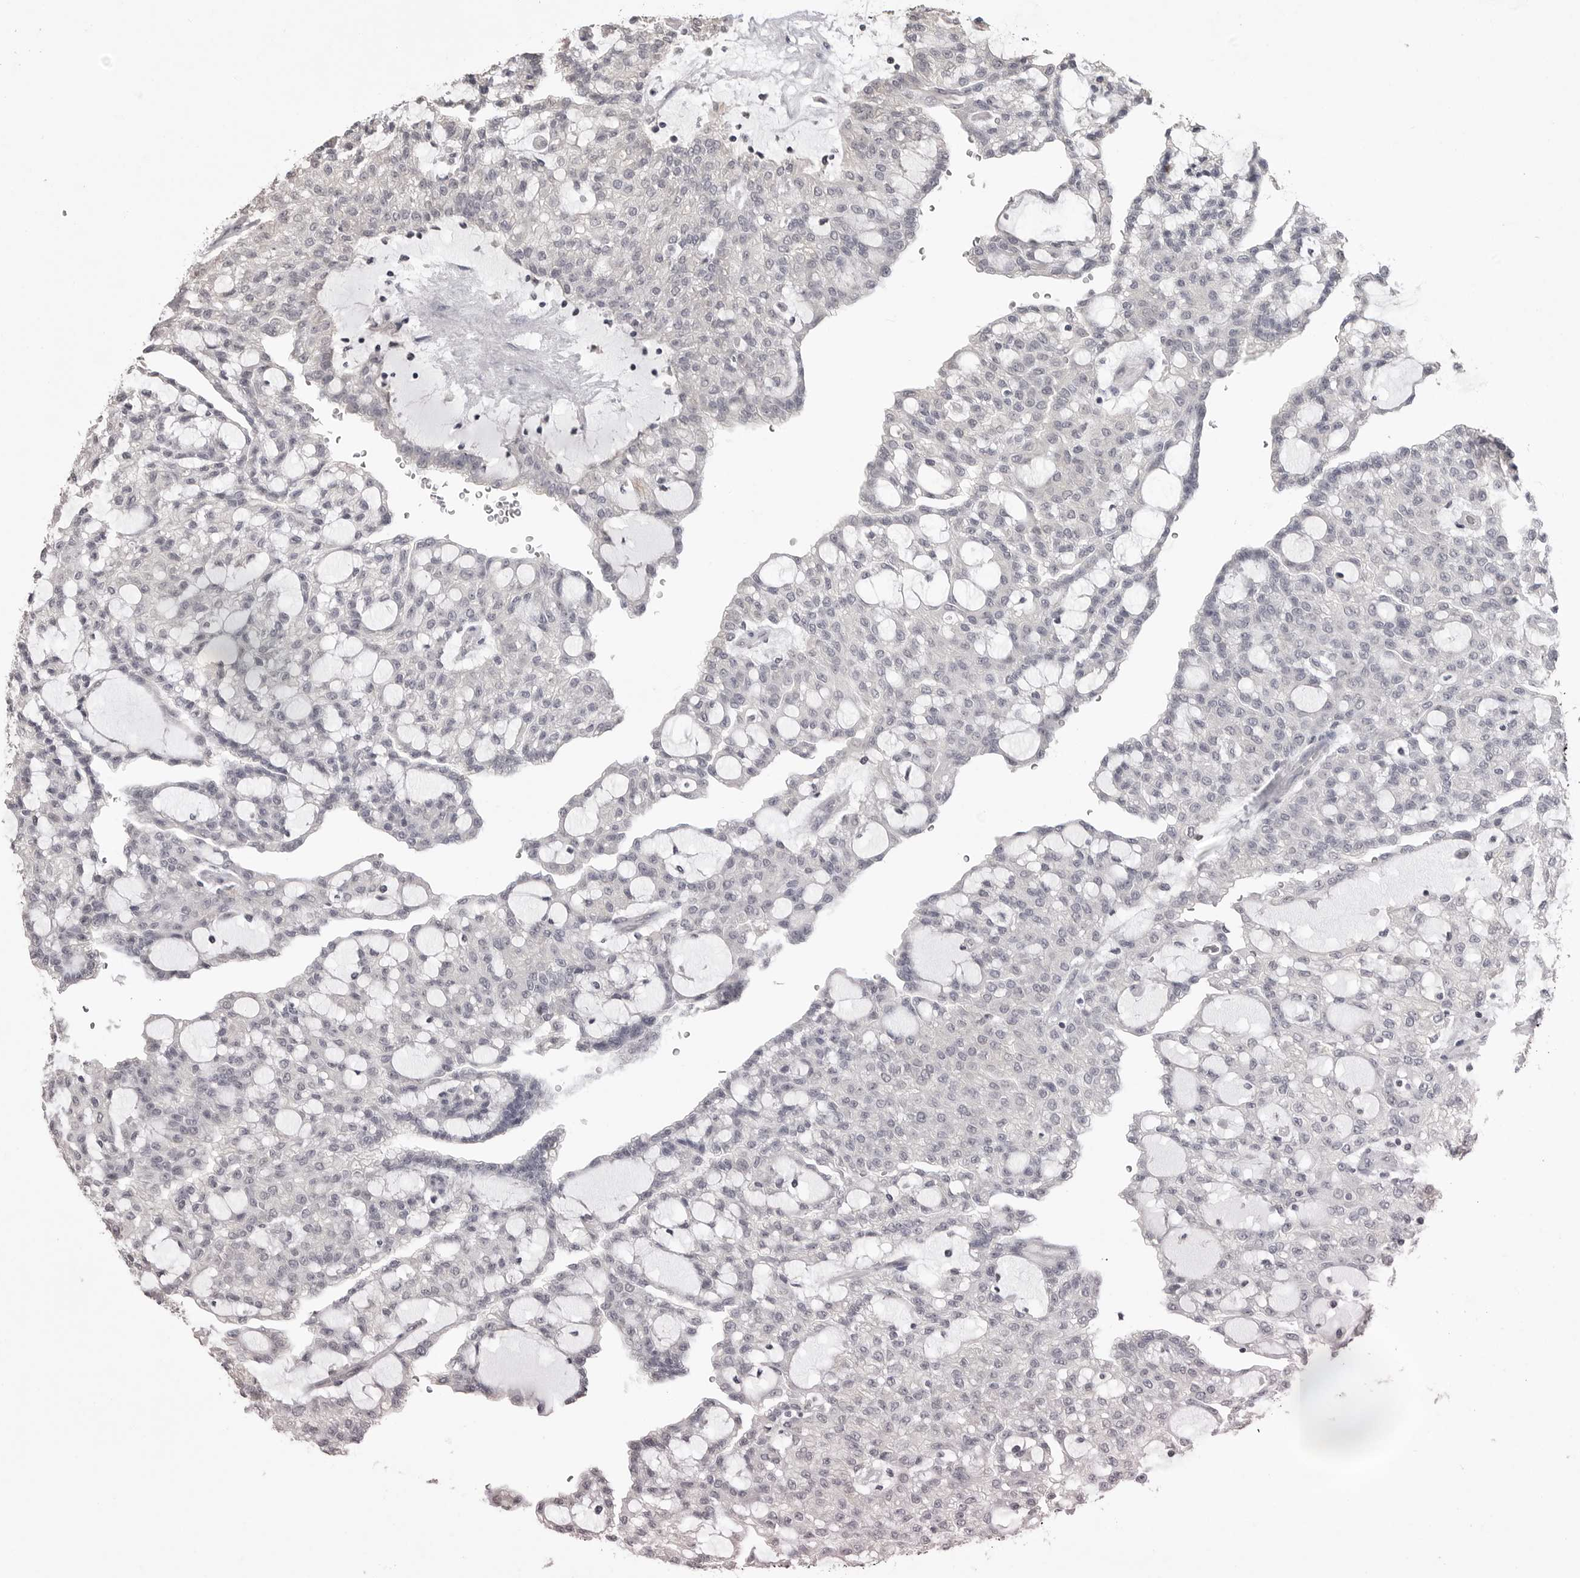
{"staining": {"intensity": "negative", "quantity": "none", "location": "none"}, "tissue": "renal cancer", "cell_type": "Tumor cells", "image_type": "cancer", "snomed": [{"axis": "morphology", "description": "Adenocarcinoma, NOS"}, {"axis": "topography", "description": "Kidney"}], "caption": "A high-resolution image shows immunohistochemistry staining of renal adenocarcinoma, which displays no significant staining in tumor cells.", "gene": "GPN2", "patient": {"sex": "male", "age": 63}}